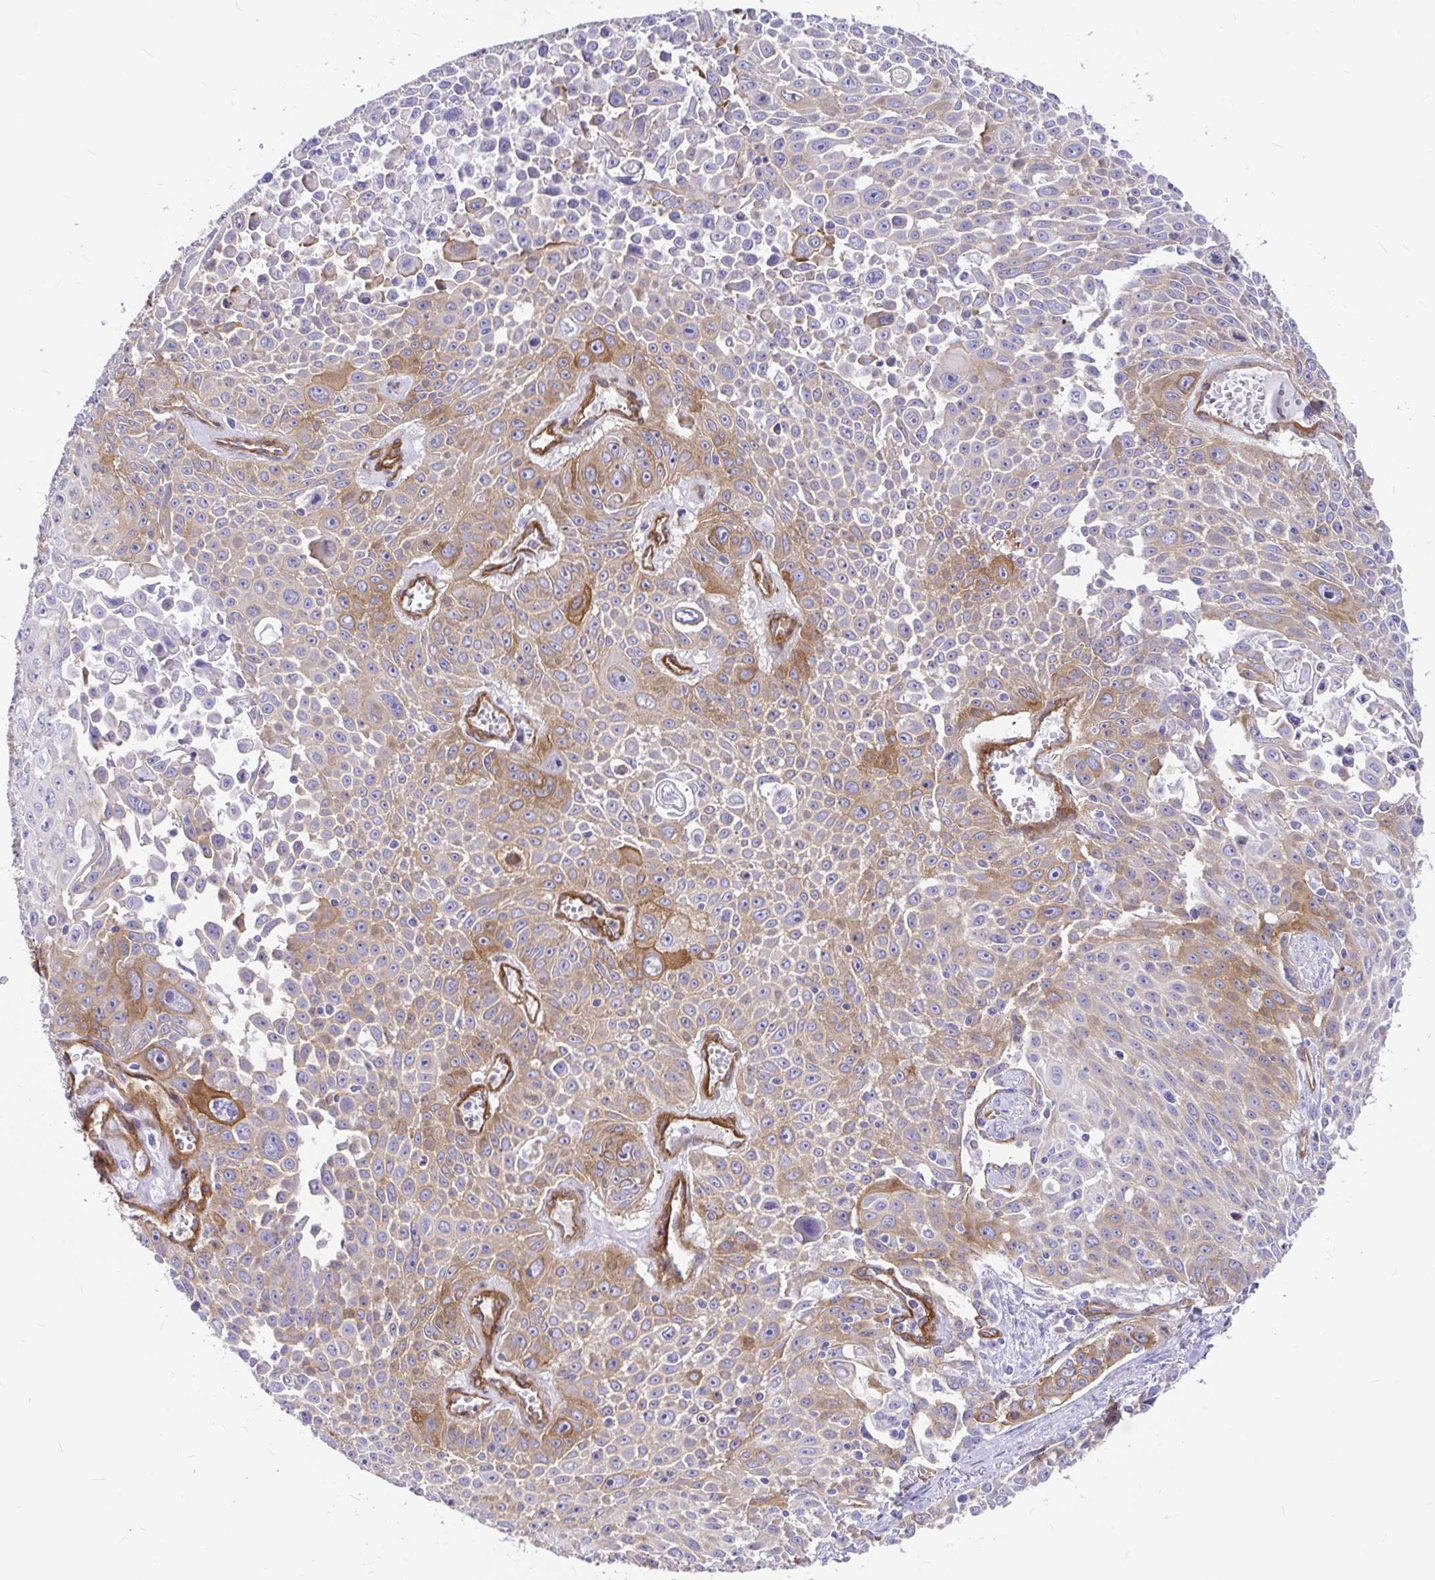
{"staining": {"intensity": "moderate", "quantity": "25%-75%", "location": "cytoplasmic/membranous"}, "tissue": "lung cancer", "cell_type": "Tumor cells", "image_type": "cancer", "snomed": [{"axis": "morphology", "description": "Squamous cell carcinoma, NOS"}, {"axis": "morphology", "description": "Squamous cell carcinoma, metastatic, NOS"}, {"axis": "topography", "description": "Lymph node"}, {"axis": "topography", "description": "Lung"}], "caption": "Immunohistochemistry staining of lung cancer (squamous cell carcinoma), which shows medium levels of moderate cytoplasmic/membranous positivity in approximately 25%-75% of tumor cells indicating moderate cytoplasmic/membranous protein staining. The staining was performed using DAB (3,3'-diaminobenzidine) (brown) for protein detection and nuclei were counterstained in hematoxylin (blue).", "gene": "MYO1B", "patient": {"sex": "female", "age": 62}}